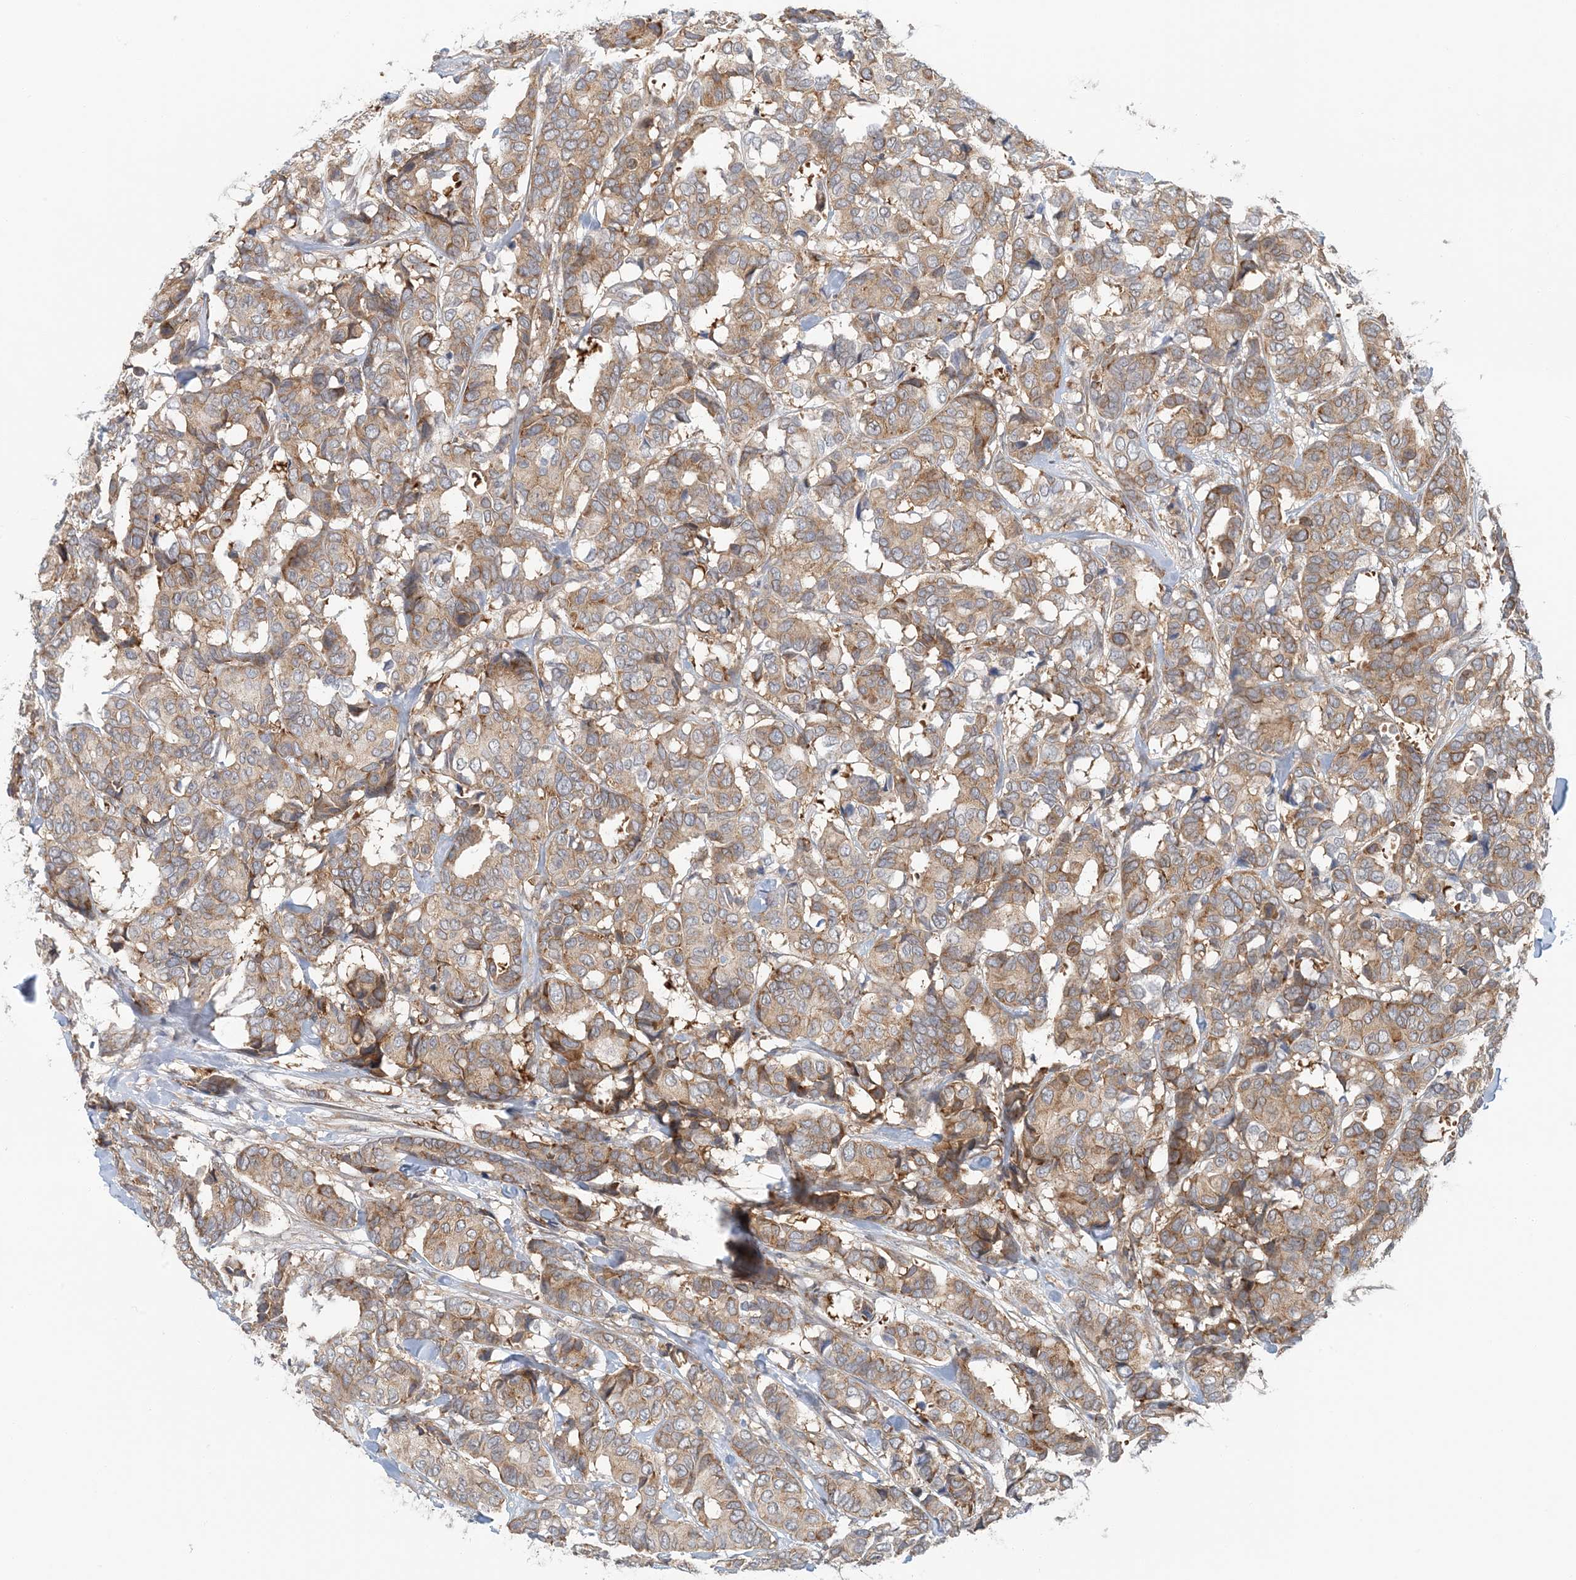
{"staining": {"intensity": "weak", "quantity": ">75%", "location": "cytoplasmic/membranous"}, "tissue": "breast cancer", "cell_type": "Tumor cells", "image_type": "cancer", "snomed": [{"axis": "morphology", "description": "Duct carcinoma"}, {"axis": "topography", "description": "Breast"}], "caption": "Protein staining of breast cancer tissue exhibits weak cytoplasmic/membranous staining in about >75% of tumor cells.", "gene": "ATP13A2", "patient": {"sex": "female", "age": 87}}